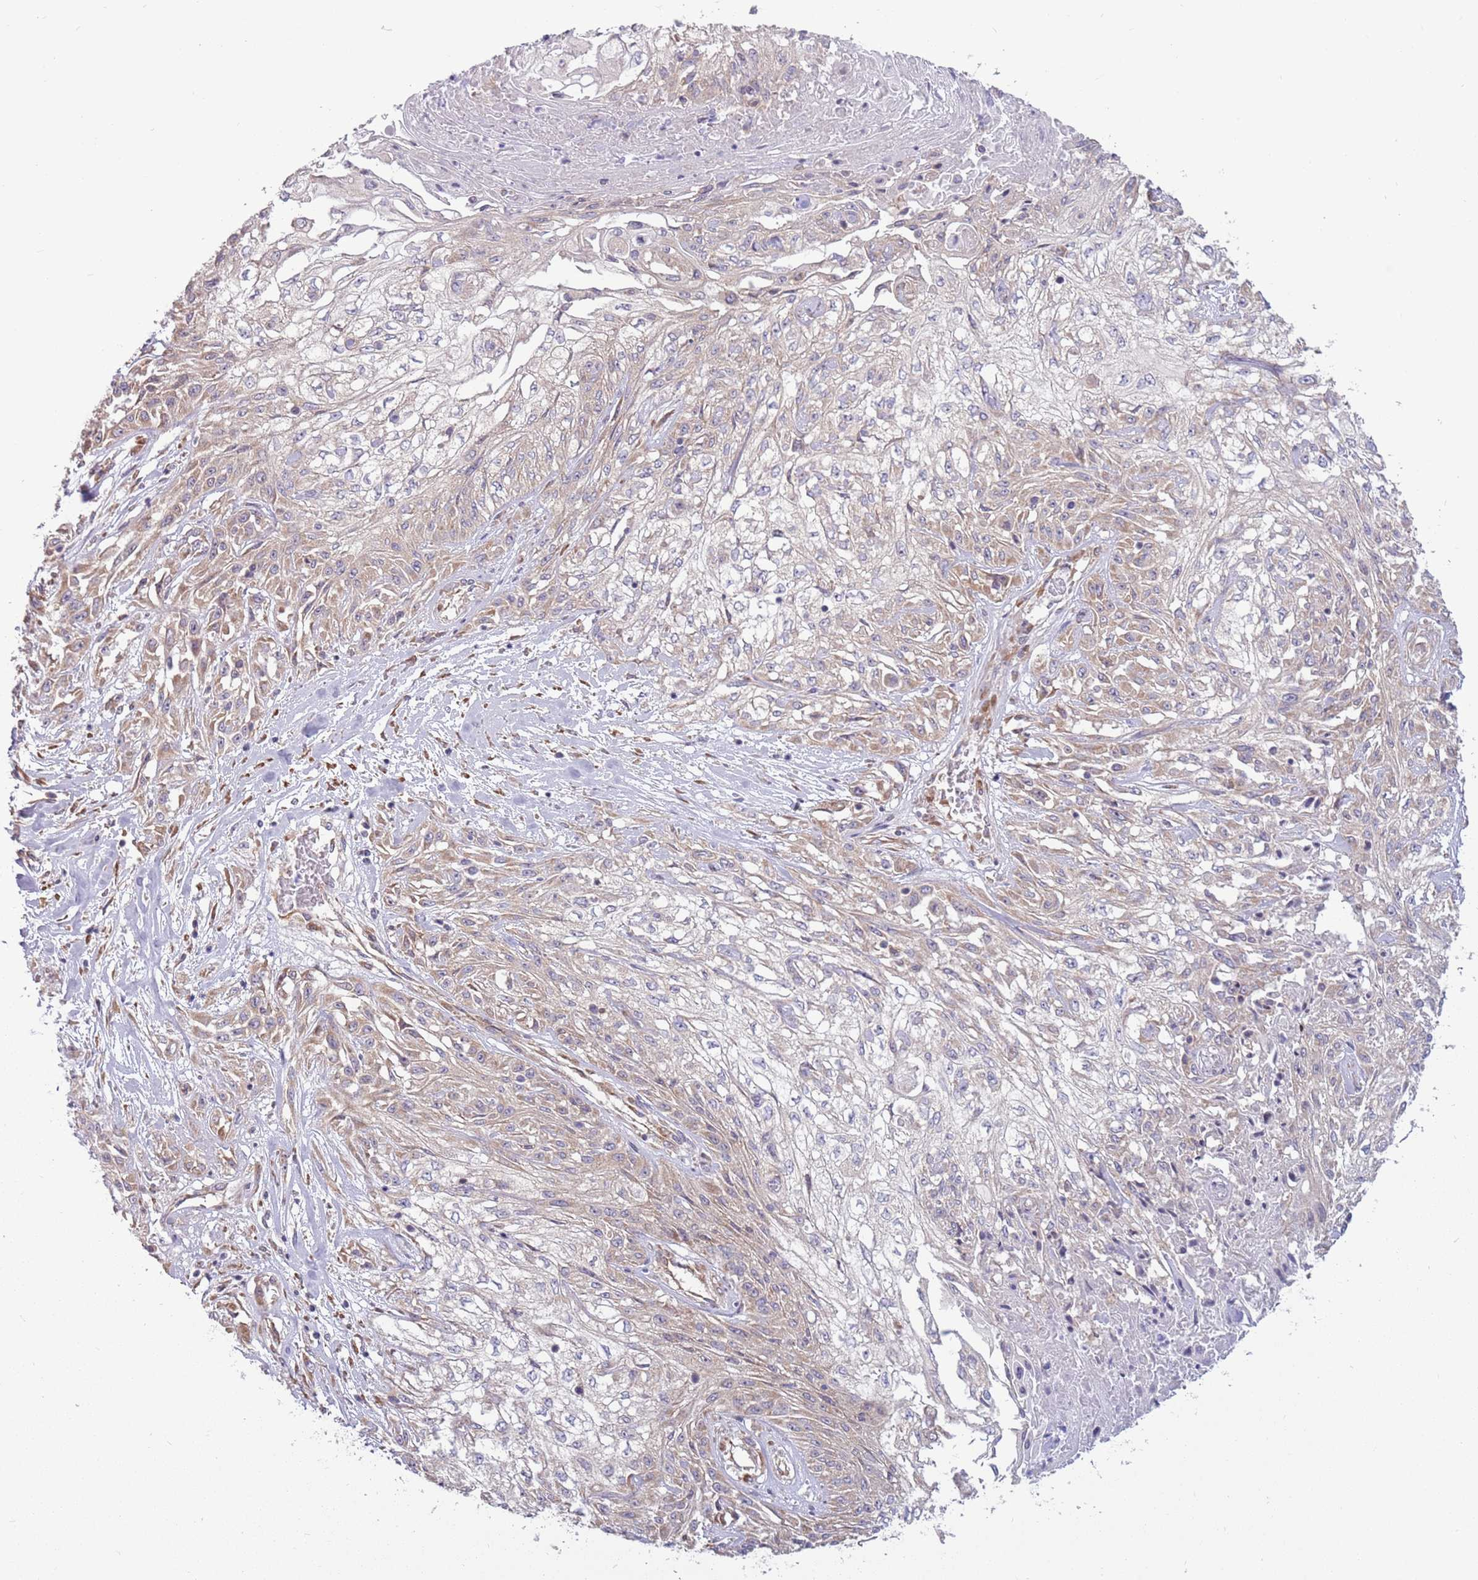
{"staining": {"intensity": "weak", "quantity": "25%-75%", "location": "cytoplasmic/membranous"}, "tissue": "skin cancer", "cell_type": "Tumor cells", "image_type": "cancer", "snomed": [{"axis": "morphology", "description": "Squamous cell carcinoma, NOS"}, {"axis": "morphology", "description": "Squamous cell carcinoma, metastatic, NOS"}, {"axis": "topography", "description": "Skin"}, {"axis": "topography", "description": "Lymph node"}], "caption": "Immunohistochemical staining of human skin cancer (squamous cell carcinoma) exhibits low levels of weak cytoplasmic/membranous protein staining in about 25%-75% of tumor cells.", "gene": "RPL17-C18orf32", "patient": {"sex": "male", "age": 75}}